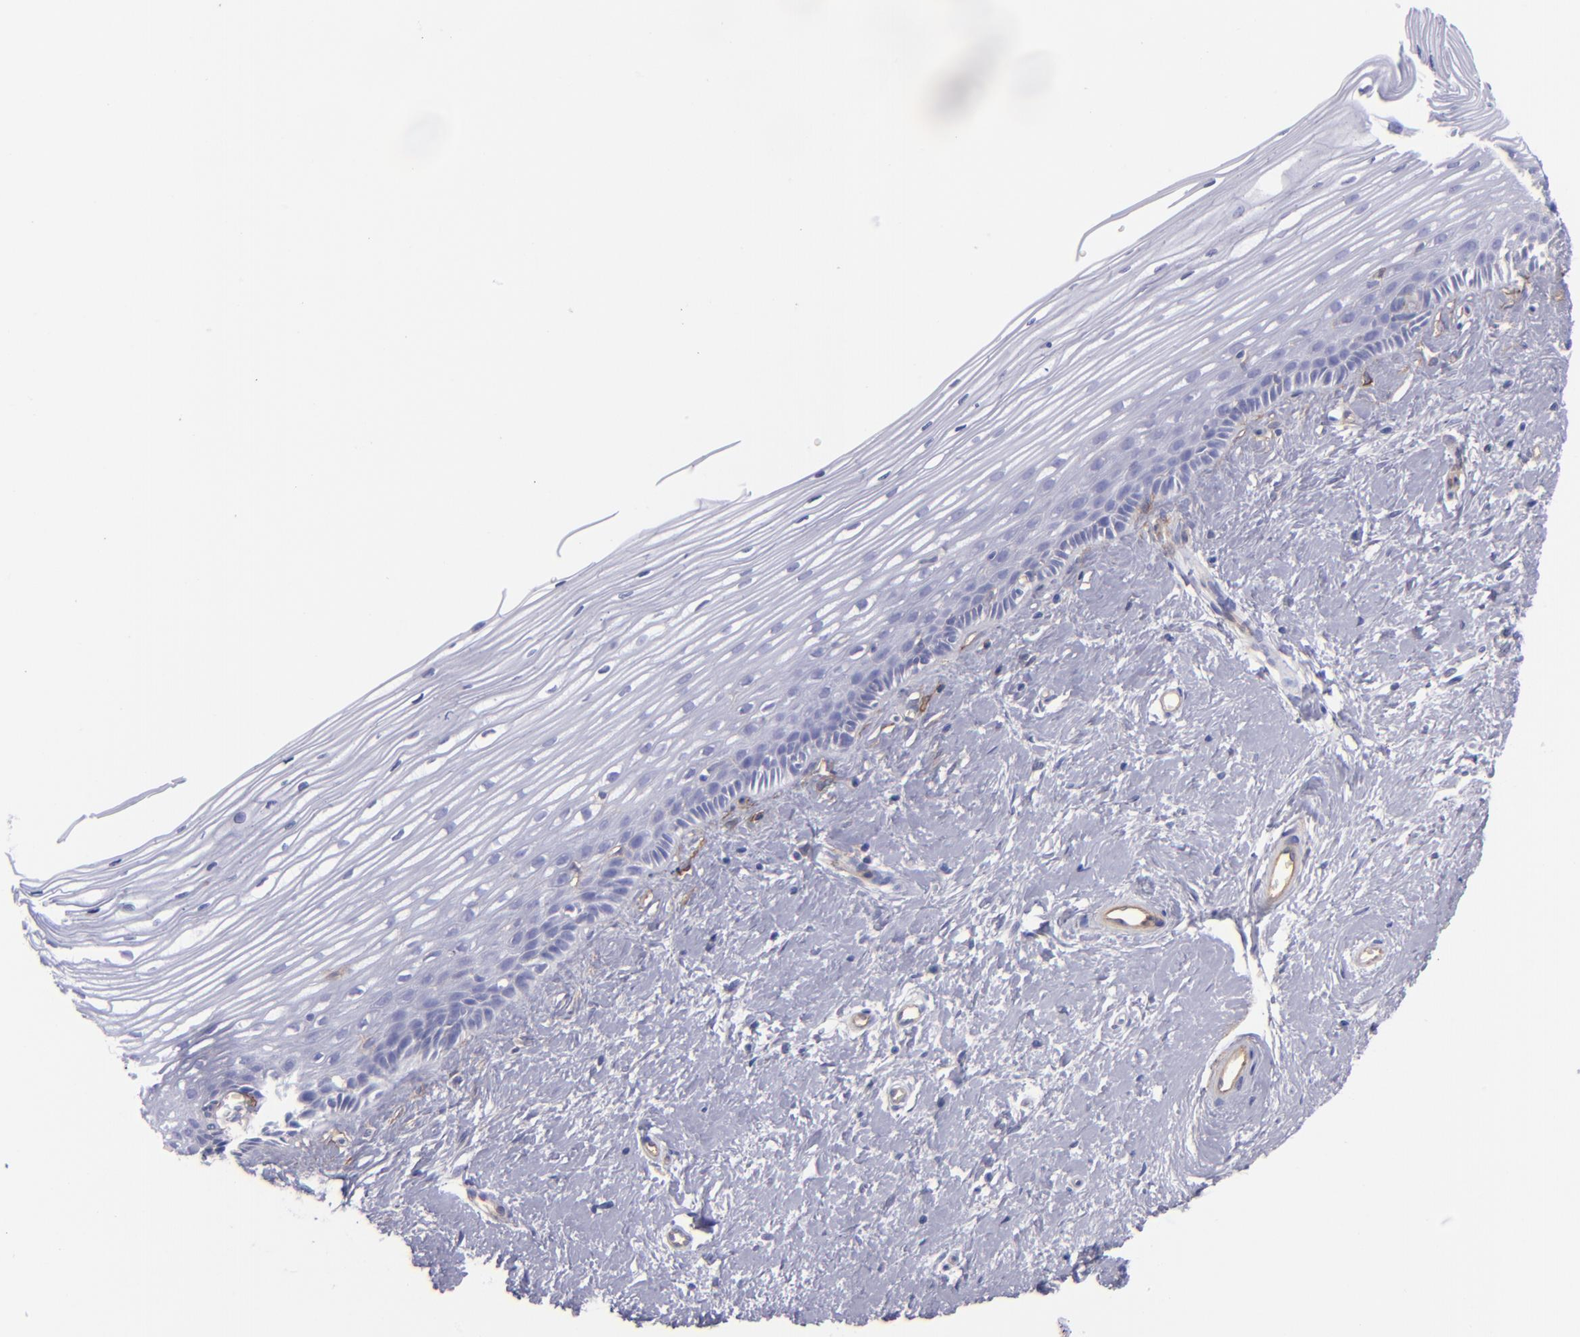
{"staining": {"intensity": "negative", "quantity": "none", "location": "none"}, "tissue": "cervix", "cell_type": "Glandular cells", "image_type": "normal", "snomed": [{"axis": "morphology", "description": "Normal tissue, NOS"}, {"axis": "topography", "description": "Cervix"}], "caption": "IHC histopathology image of unremarkable cervix: cervix stained with DAB (3,3'-diaminobenzidine) reveals no significant protein staining in glandular cells. (DAB IHC with hematoxylin counter stain).", "gene": "ENTPD1", "patient": {"sex": "female", "age": 40}}